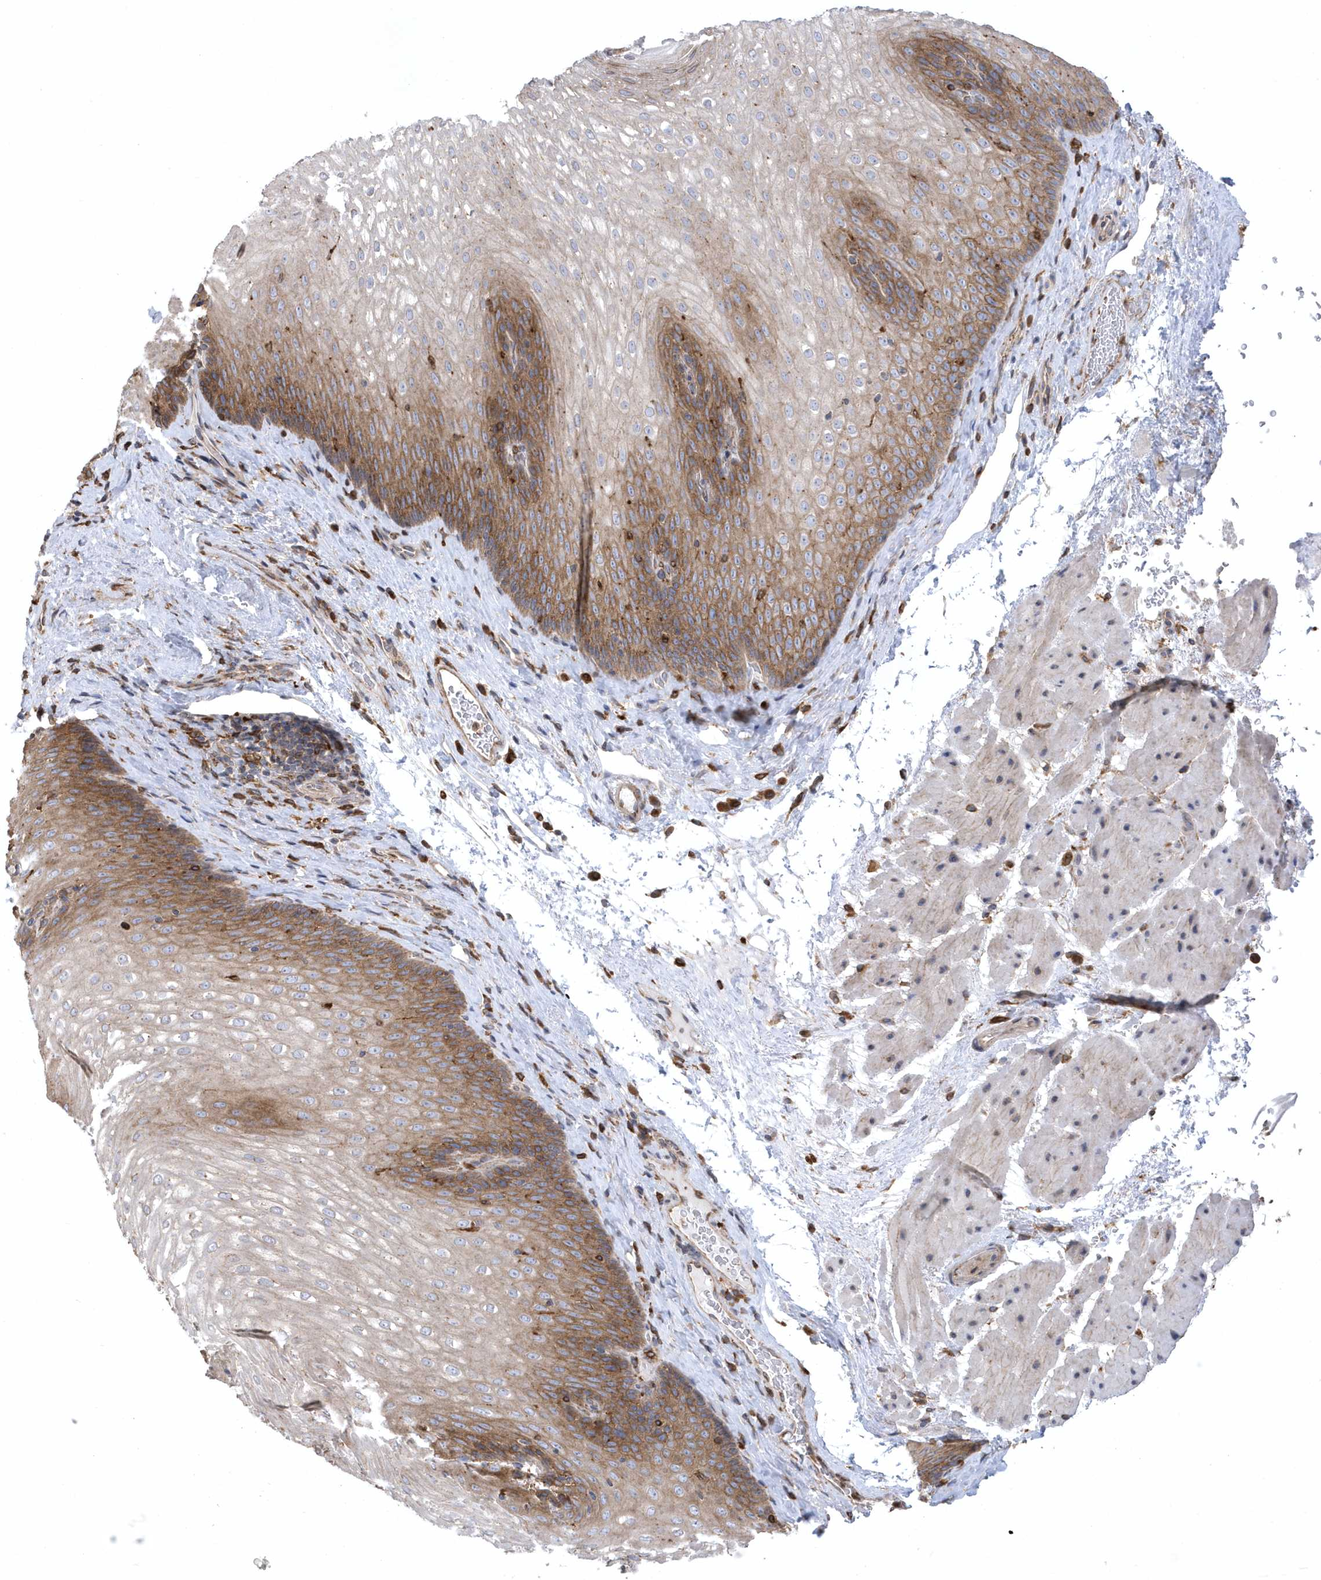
{"staining": {"intensity": "moderate", "quantity": "25%-75%", "location": "cytoplasmic/membranous"}, "tissue": "esophagus", "cell_type": "Squamous epithelial cells", "image_type": "normal", "snomed": [{"axis": "morphology", "description": "Normal tissue, NOS"}, {"axis": "topography", "description": "Esophagus"}], "caption": "Brown immunohistochemical staining in normal esophagus demonstrates moderate cytoplasmic/membranous expression in about 25%-75% of squamous epithelial cells. (Stains: DAB (3,3'-diaminobenzidine) in brown, nuclei in blue, Microscopy: brightfield microscopy at high magnification).", "gene": "VAMP7", "patient": {"sex": "female", "age": 66}}